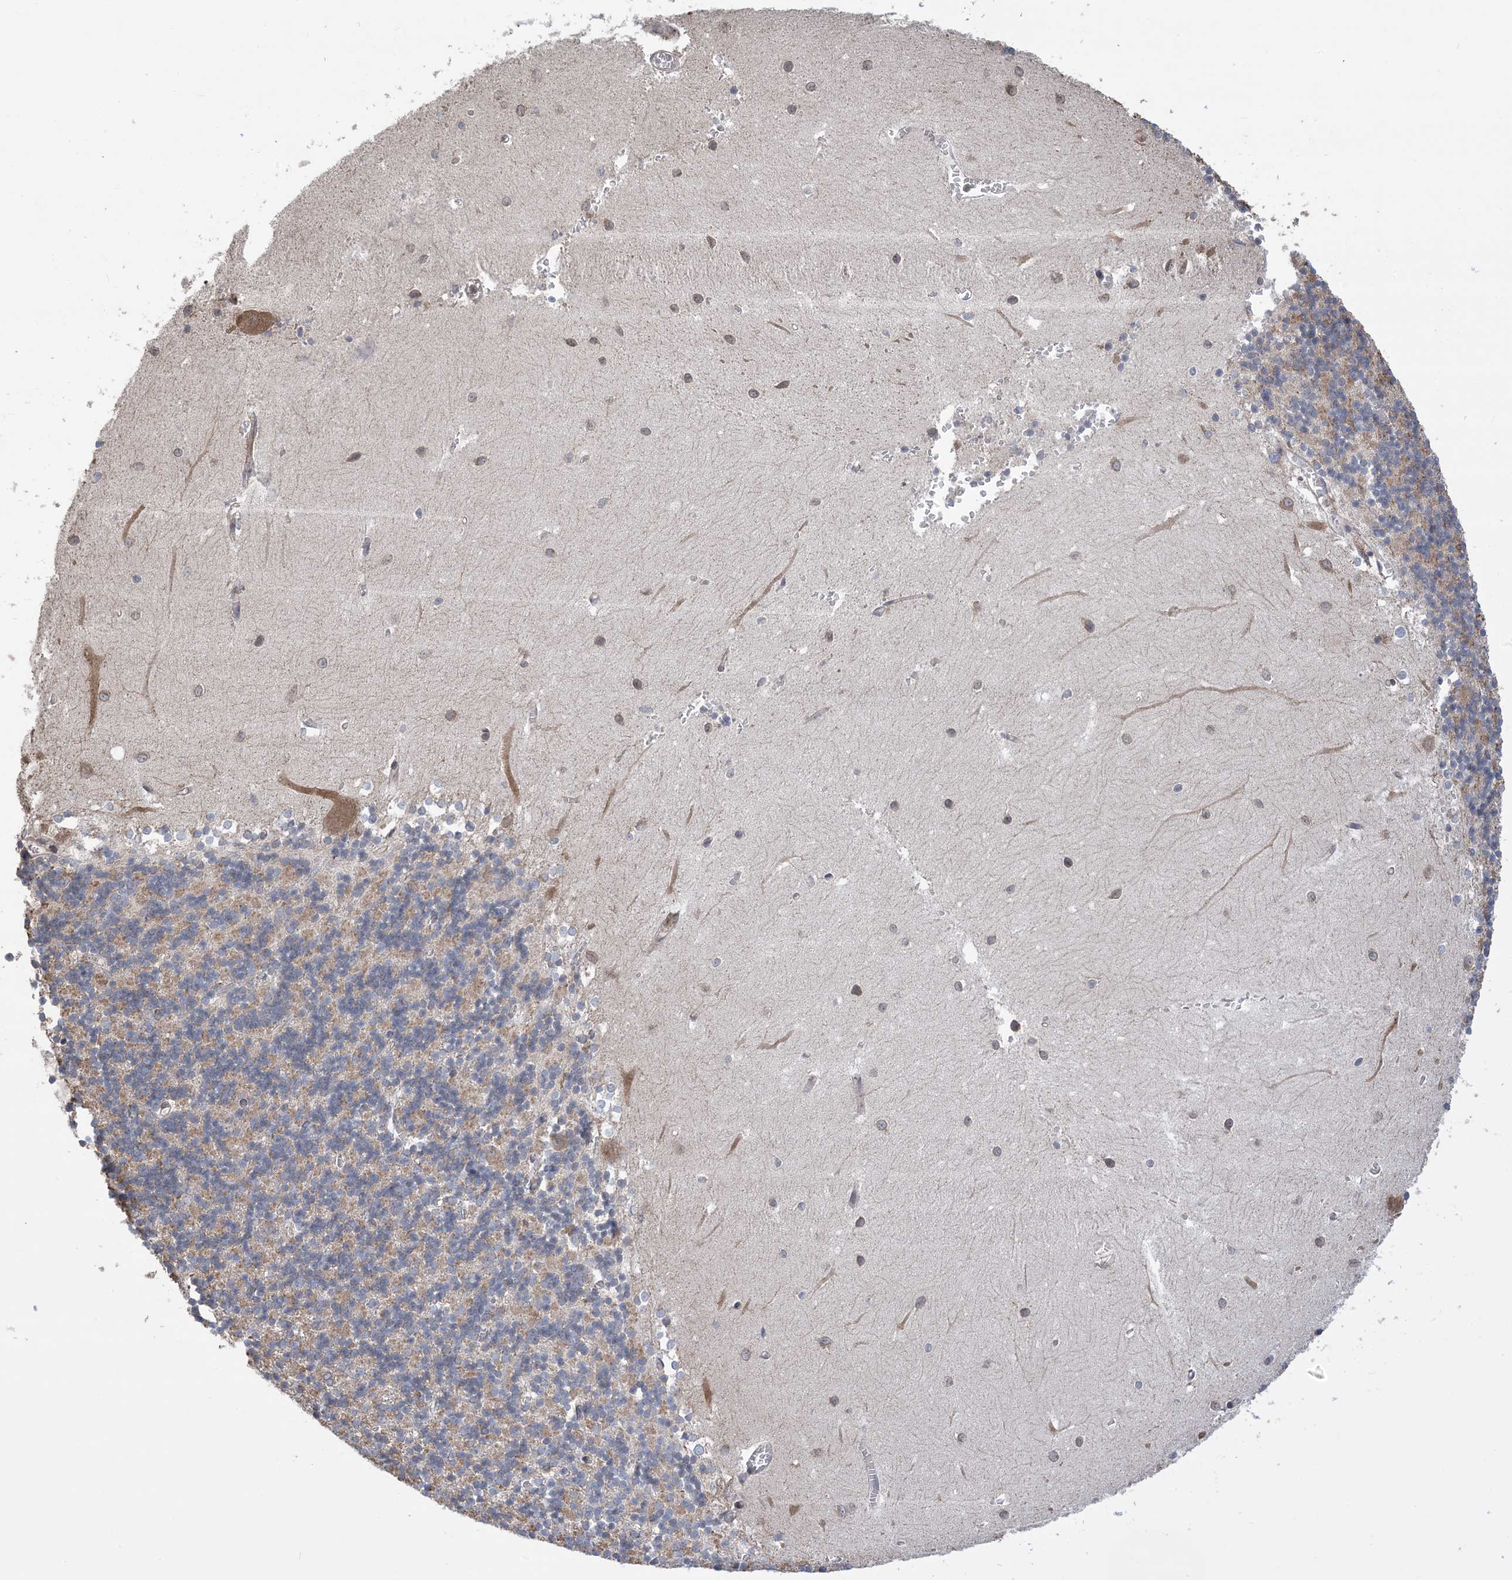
{"staining": {"intensity": "moderate", "quantity": "25%-75%", "location": "cytoplasmic/membranous"}, "tissue": "cerebellum", "cell_type": "Cells in granular layer", "image_type": "normal", "snomed": [{"axis": "morphology", "description": "Normal tissue, NOS"}, {"axis": "topography", "description": "Cerebellum"}], "caption": "Approximately 25%-75% of cells in granular layer in unremarkable human cerebellum show moderate cytoplasmic/membranous protein staining as visualized by brown immunohistochemical staining.", "gene": "CLEC16A", "patient": {"sex": "male", "age": 37}}